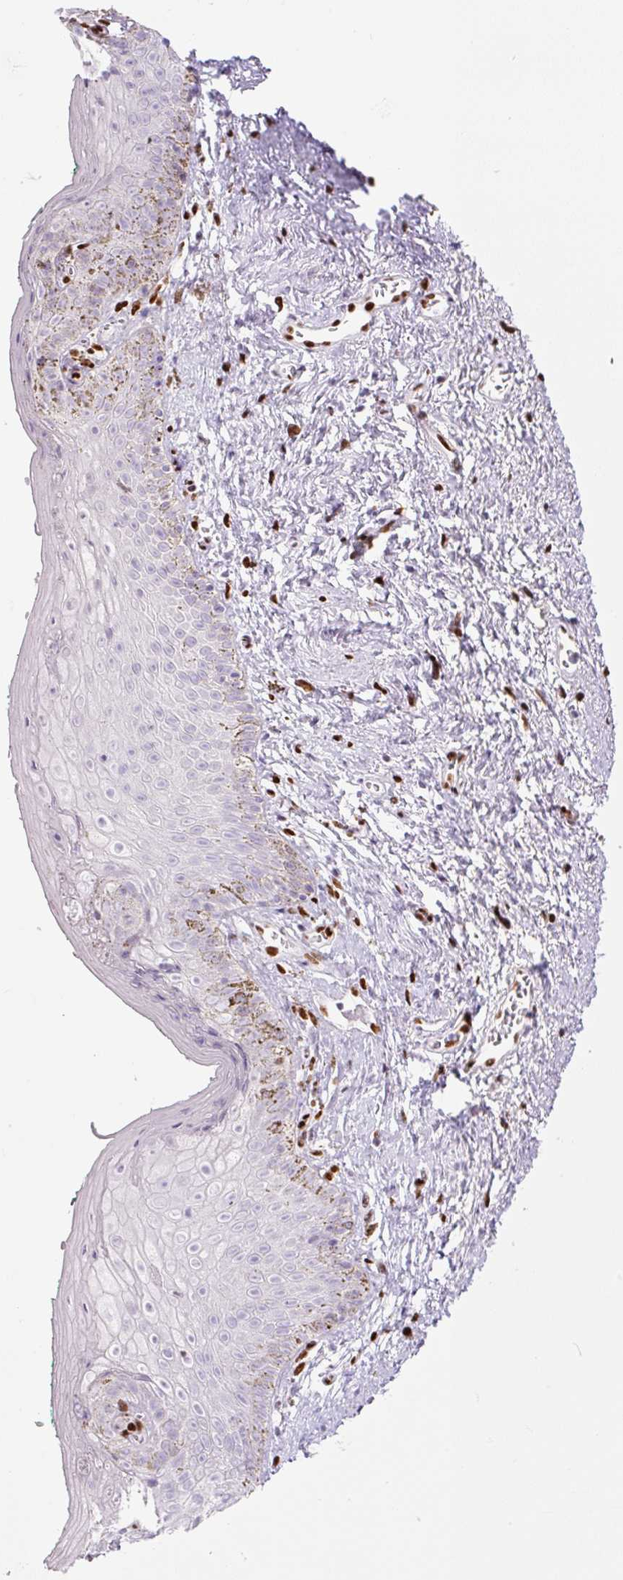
{"staining": {"intensity": "negative", "quantity": "none", "location": "none"}, "tissue": "vagina", "cell_type": "Squamous epithelial cells", "image_type": "normal", "snomed": [{"axis": "morphology", "description": "Normal tissue, NOS"}, {"axis": "topography", "description": "Vulva"}, {"axis": "topography", "description": "Vagina"}, {"axis": "topography", "description": "Peripheral nerve tissue"}], "caption": "Immunohistochemistry image of normal vagina stained for a protein (brown), which demonstrates no positivity in squamous epithelial cells. (Brightfield microscopy of DAB (3,3'-diaminobenzidine) immunohistochemistry at high magnification).", "gene": "ZEB1", "patient": {"sex": "female", "age": 66}}